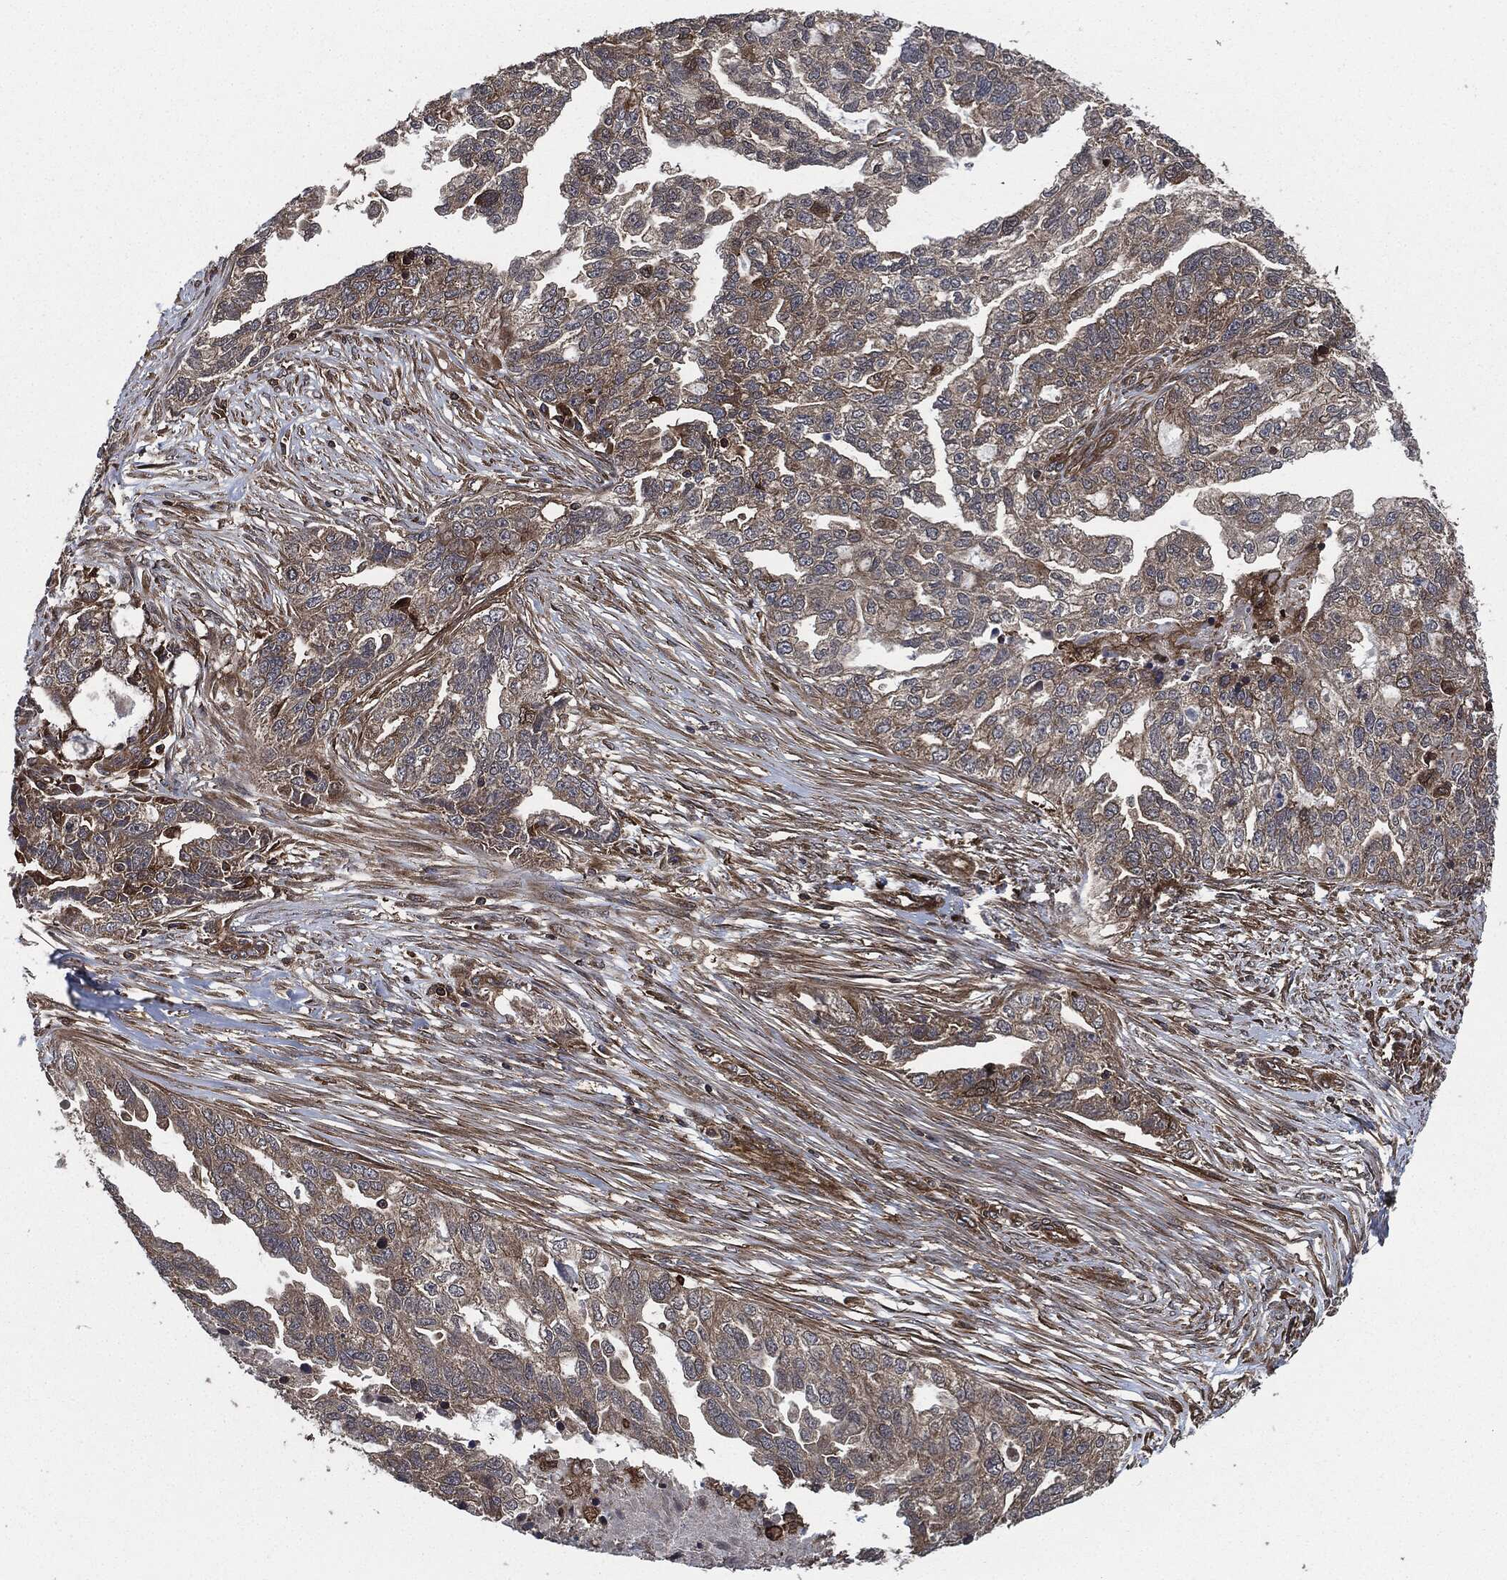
{"staining": {"intensity": "moderate", "quantity": "25%-75%", "location": "cytoplasmic/membranous"}, "tissue": "ovarian cancer", "cell_type": "Tumor cells", "image_type": "cancer", "snomed": [{"axis": "morphology", "description": "Cystadenocarcinoma, serous, NOS"}, {"axis": "topography", "description": "Ovary"}], "caption": "Ovarian cancer (serous cystadenocarcinoma) stained for a protein reveals moderate cytoplasmic/membranous positivity in tumor cells. Using DAB (brown) and hematoxylin (blue) stains, captured at high magnification using brightfield microscopy.", "gene": "RAP1GDS1", "patient": {"sex": "female", "age": 51}}